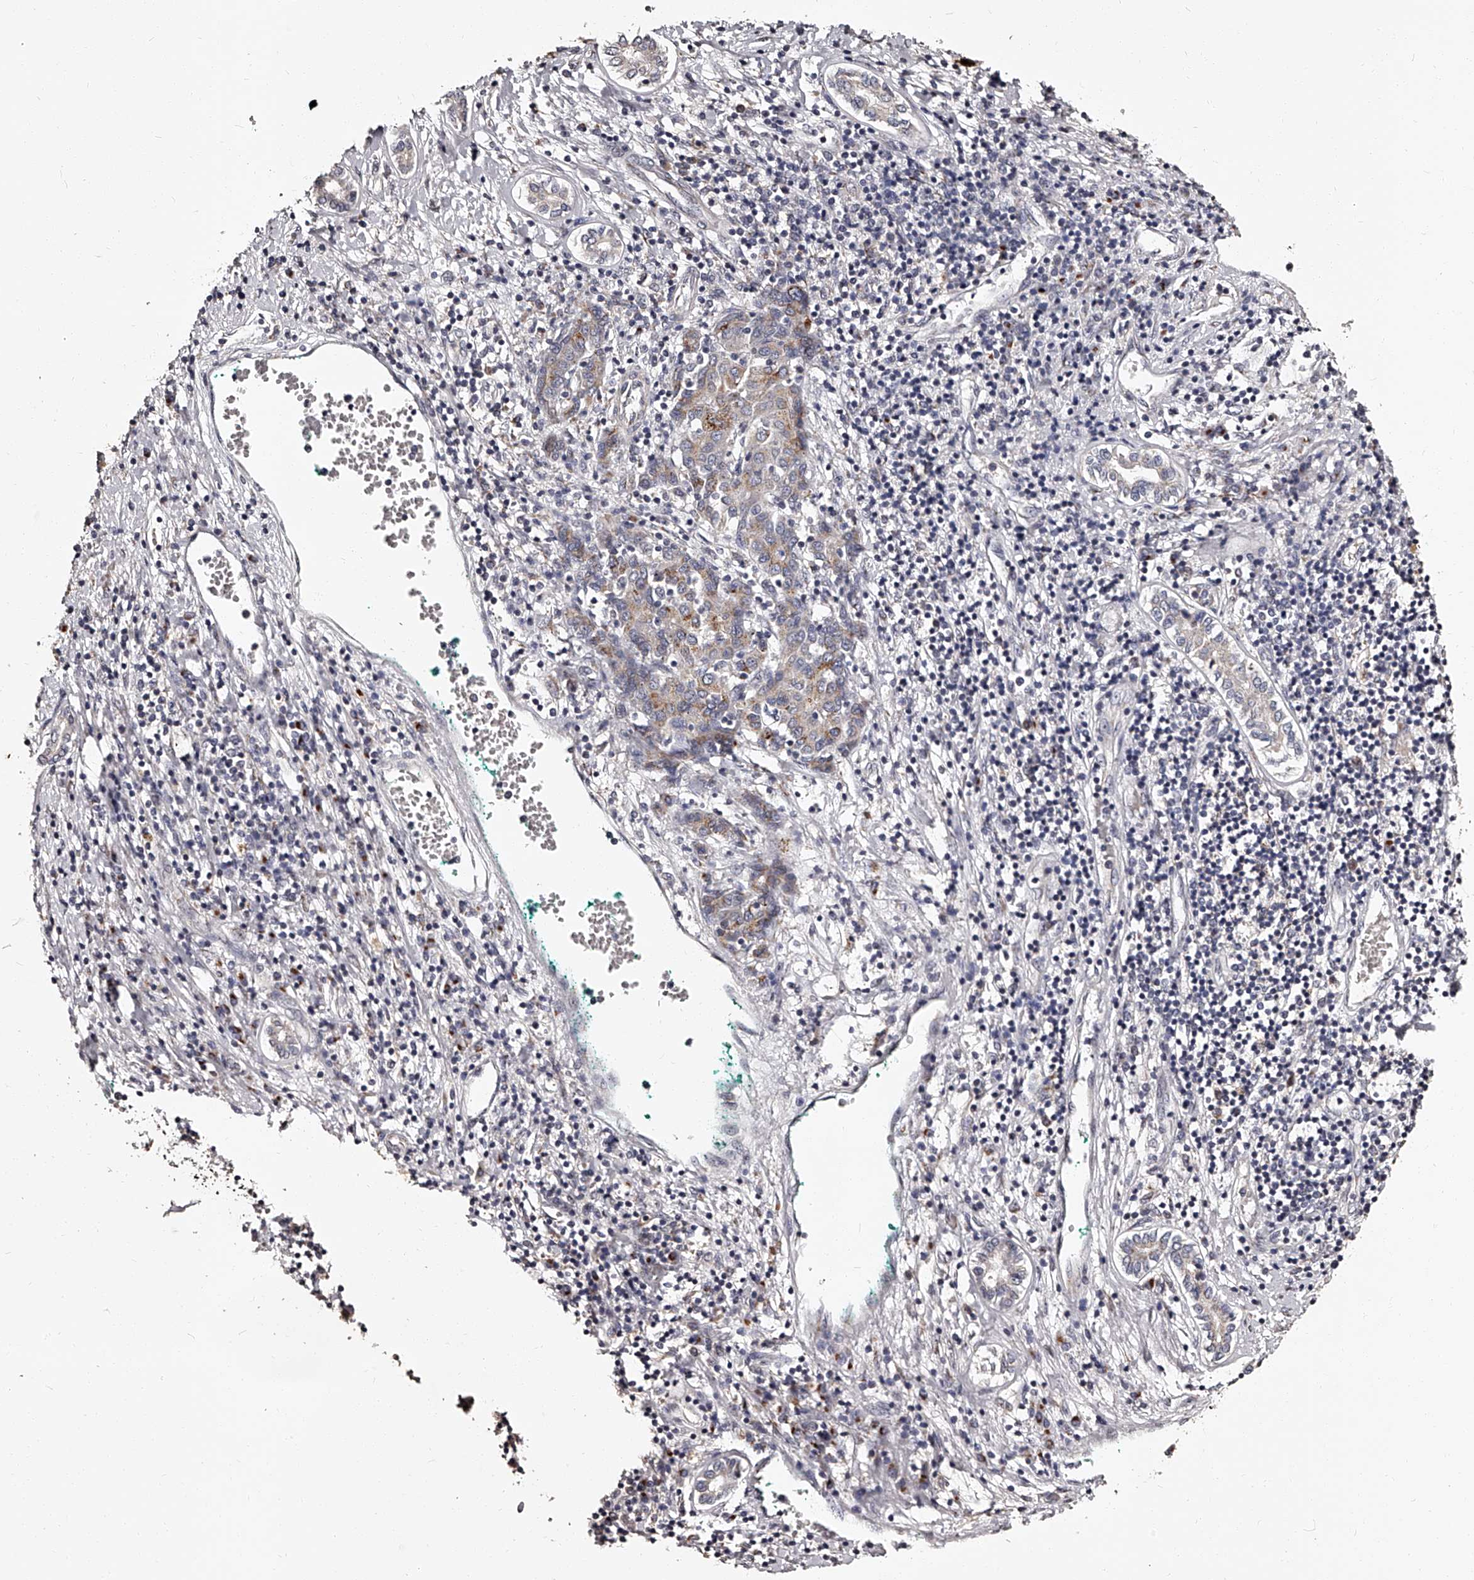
{"staining": {"intensity": "moderate", "quantity": "<25%", "location": "cytoplasmic/membranous"}, "tissue": "liver cancer", "cell_type": "Tumor cells", "image_type": "cancer", "snomed": [{"axis": "morphology", "description": "Carcinoma, Hepatocellular, NOS"}, {"axis": "topography", "description": "Liver"}], "caption": "Moderate cytoplasmic/membranous protein positivity is seen in about <25% of tumor cells in liver hepatocellular carcinoma. (Stains: DAB in brown, nuclei in blue, Microscopy: brightfield microscopy at high magnification).", "gene": "RSC1A1", "patient": {"sex": "male", "age": 65}}